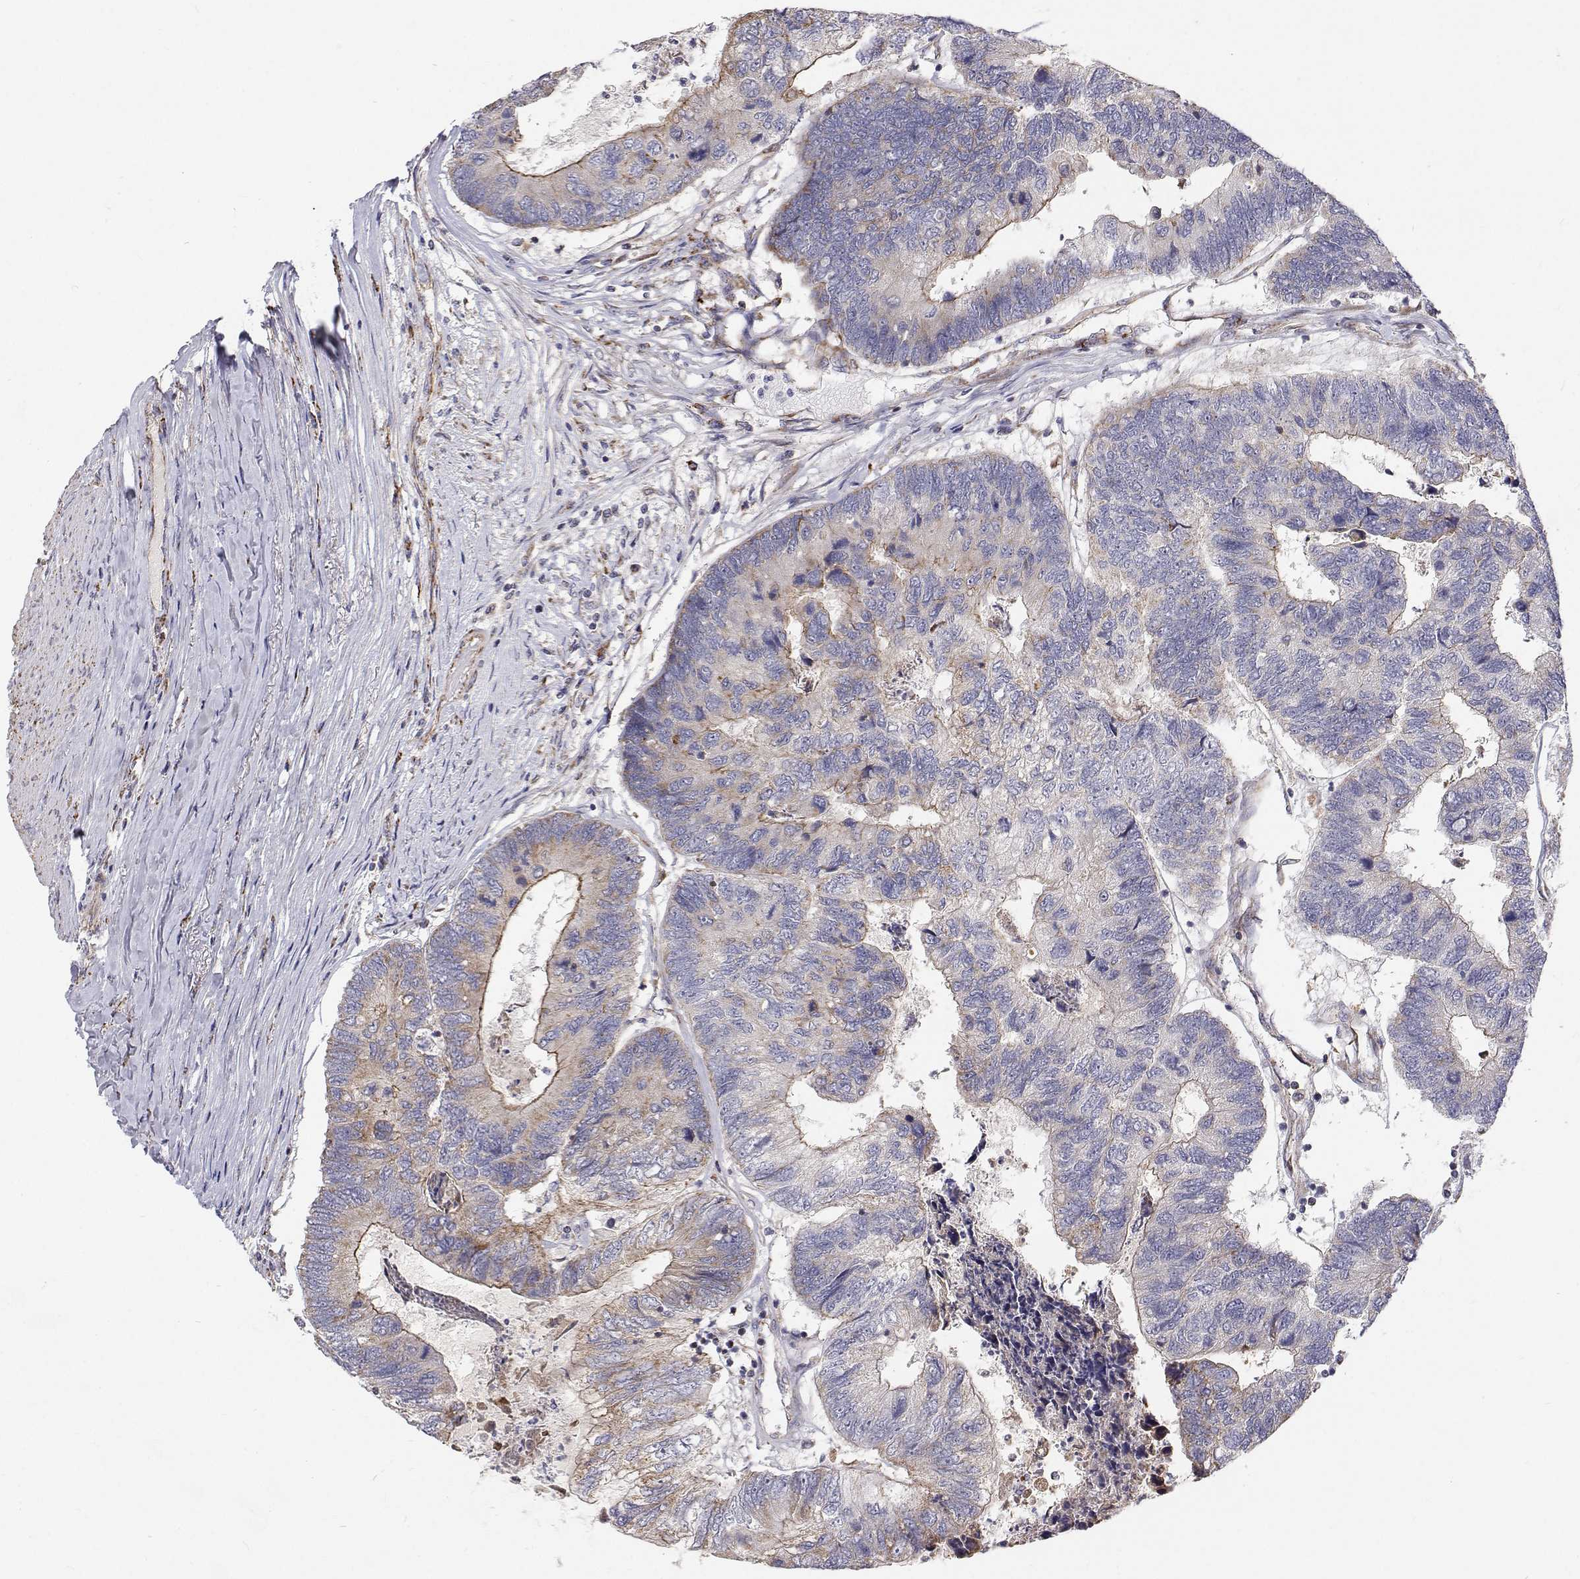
{"staining": {"intensity": "moderate", "quantity": "<25%", "location": "cytoplasmic/membranous"}, "tissue": "colorectal cancer", "cell_type": "Tumor cells", "image_type": "cancer", "snomed": [{"axis": "morphology", "description": "Adenocarcinoma, NOS"}, {"axis": "topography", "description": "Colon"}], "caption": "A low amount of moderate cytoplasmic/membranous staining is present in approximately <25% of tumor cells in colorectal cancer tissue. (brown staining indicates protein expression, while blue staining denotes nuclei).", "gene": "SPICE1", "patient": {"sex": "female", "age": 67}}